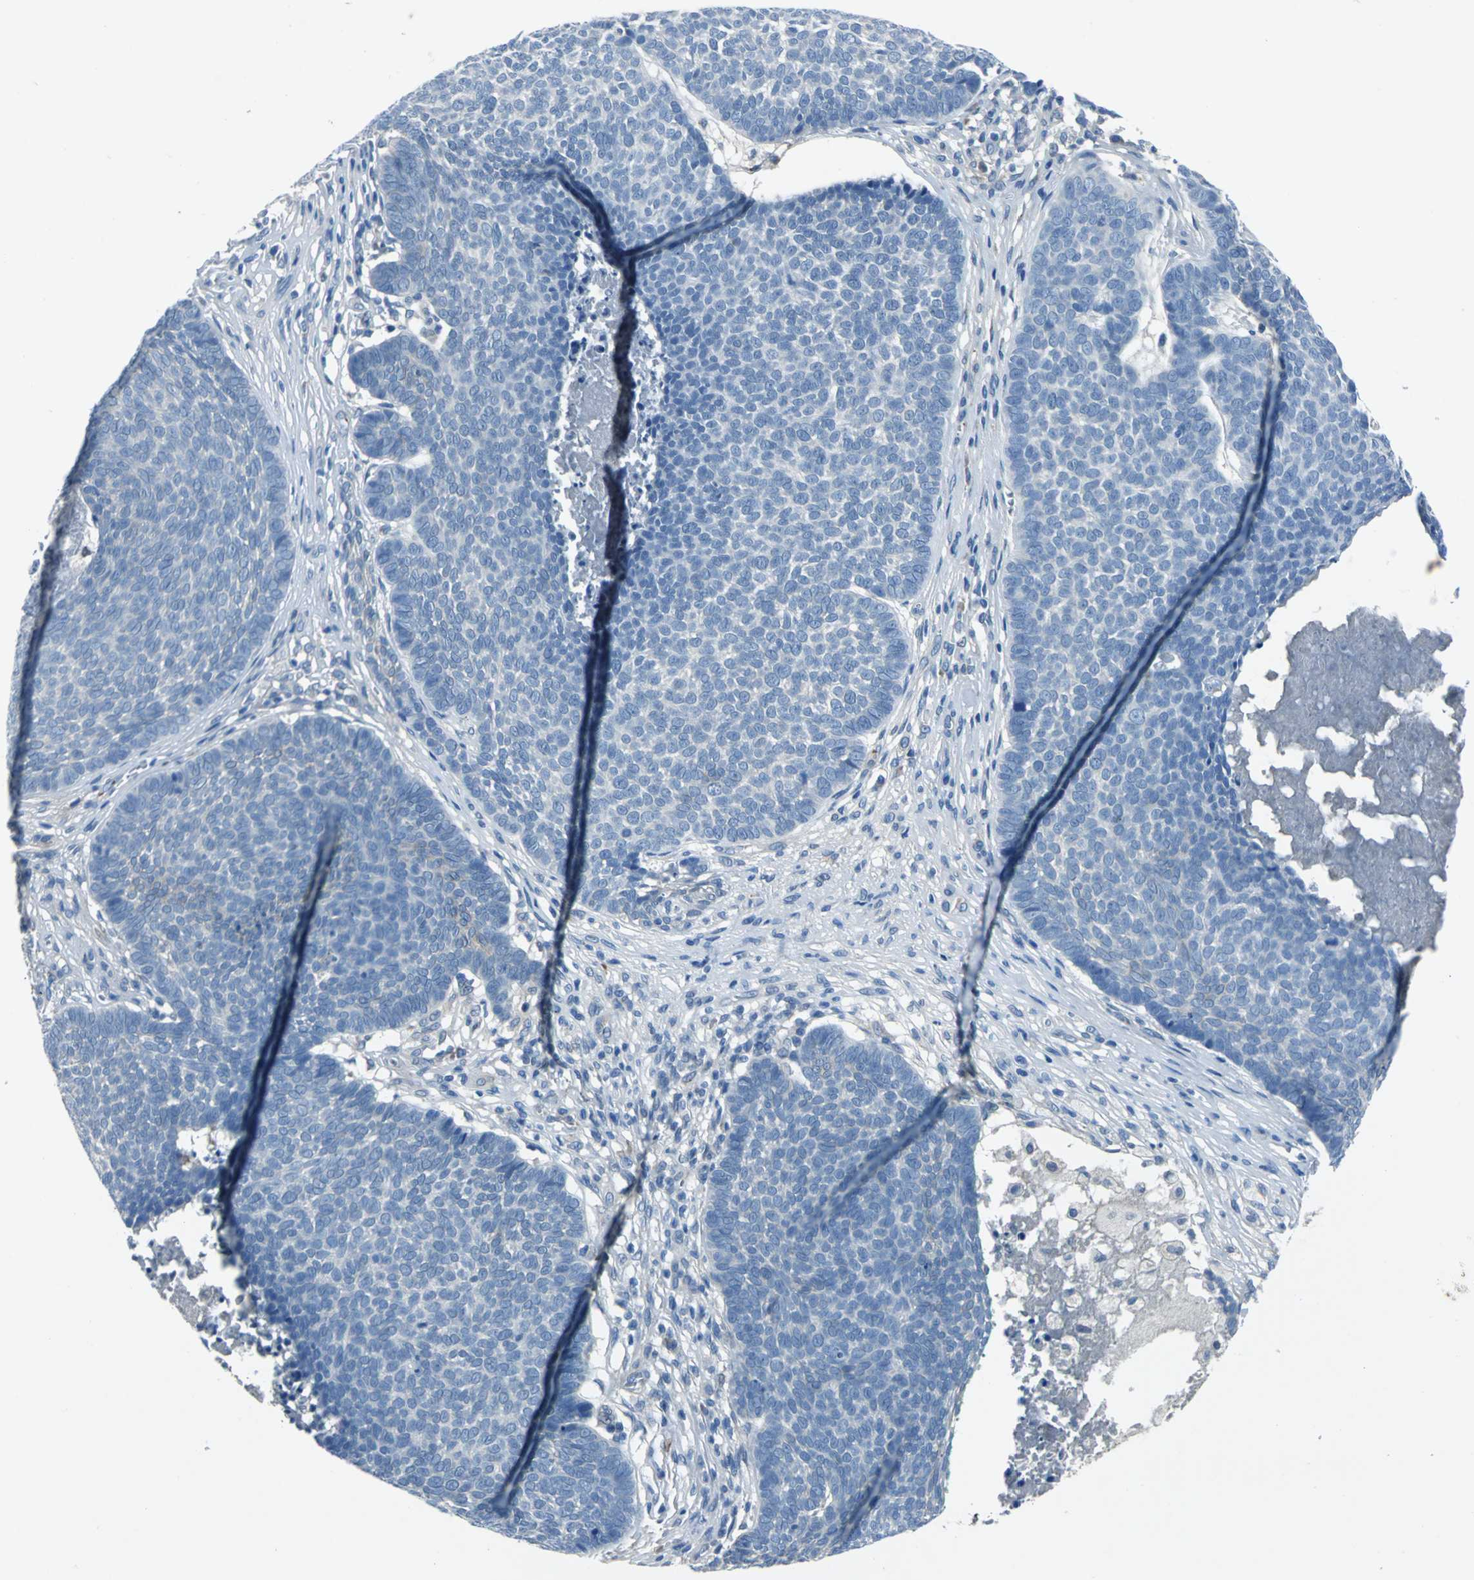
{"staining": {"intensity": "negative", "quantity": "none", "location": "none"}, "tissue": "skin cancer", "cell_type": "Tumor cells", "image_type": "cancer", "snomed": [{"axis": "morphology", "description": "Basal cell carcinoma"}, {"axis": "topography", "description": "Skin"}], "caption": "DAB immunohistochemical staining of human basal cell carcinoma (skin) shows no significant positivity in tumor cells.", "gene": "SELP", "patient": {"sex": "male", "age": 84}}